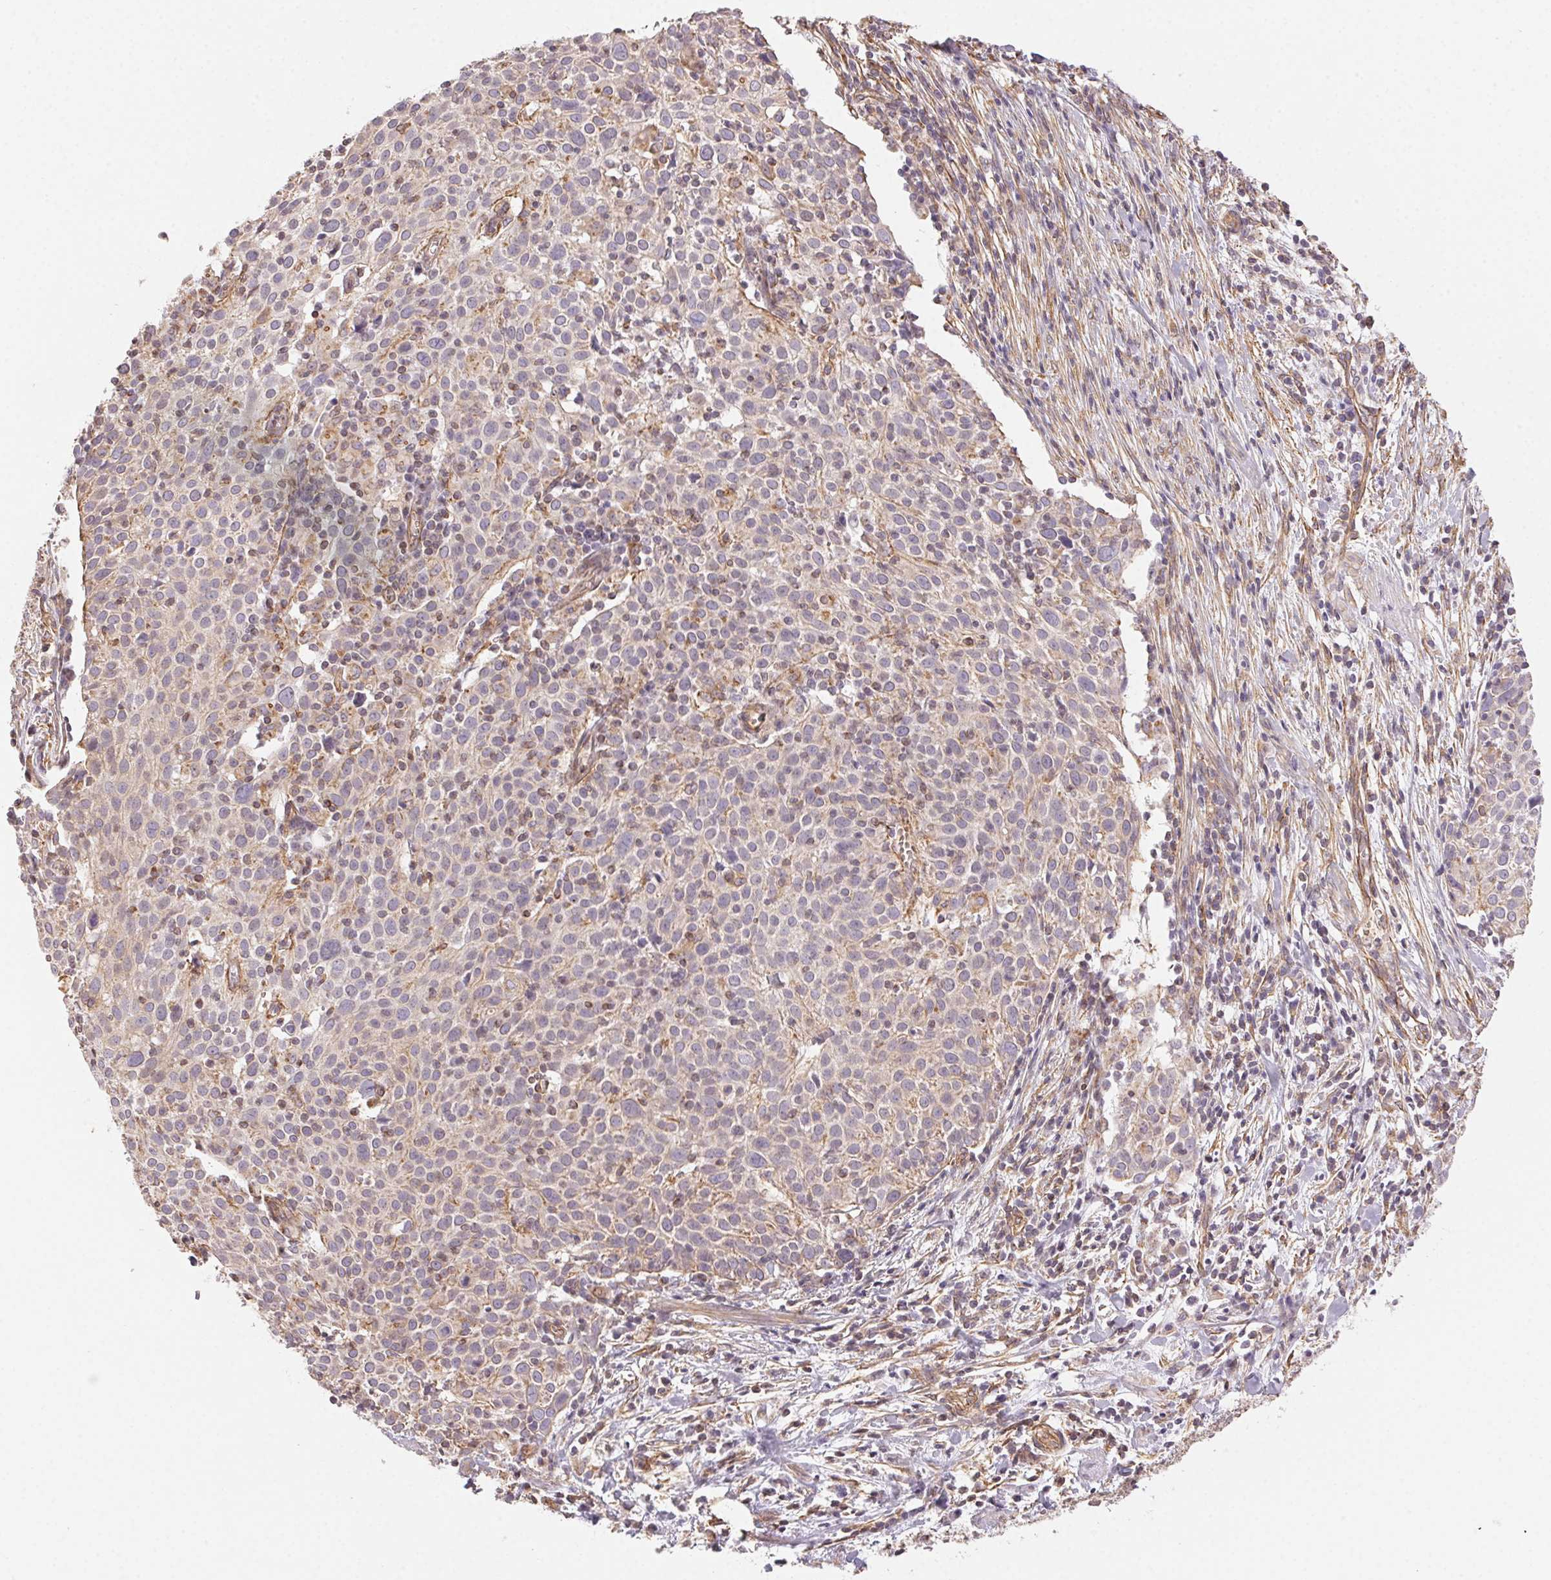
{"staining": {"intensity": "negative", "quantity": "none", "location": "none"}, "tissue": "cervical cancer", "cell_type": "Tumor cells", "image_type": "cancer", "snomed": [{"axis": "morphology", "description": "Squamous cell carcinoma, NOS"}, {"axis": "topography", "description": "Cervix"}], "caption": "High power microscopy micrograph of an immunohistochemistry (IHC) histopathology image of cervical squamous cell carcinoma, revealing no significant staining in tumor cells.", "gene": "PLA2G4F", "patient": {"sex": "female", "age": 39}}